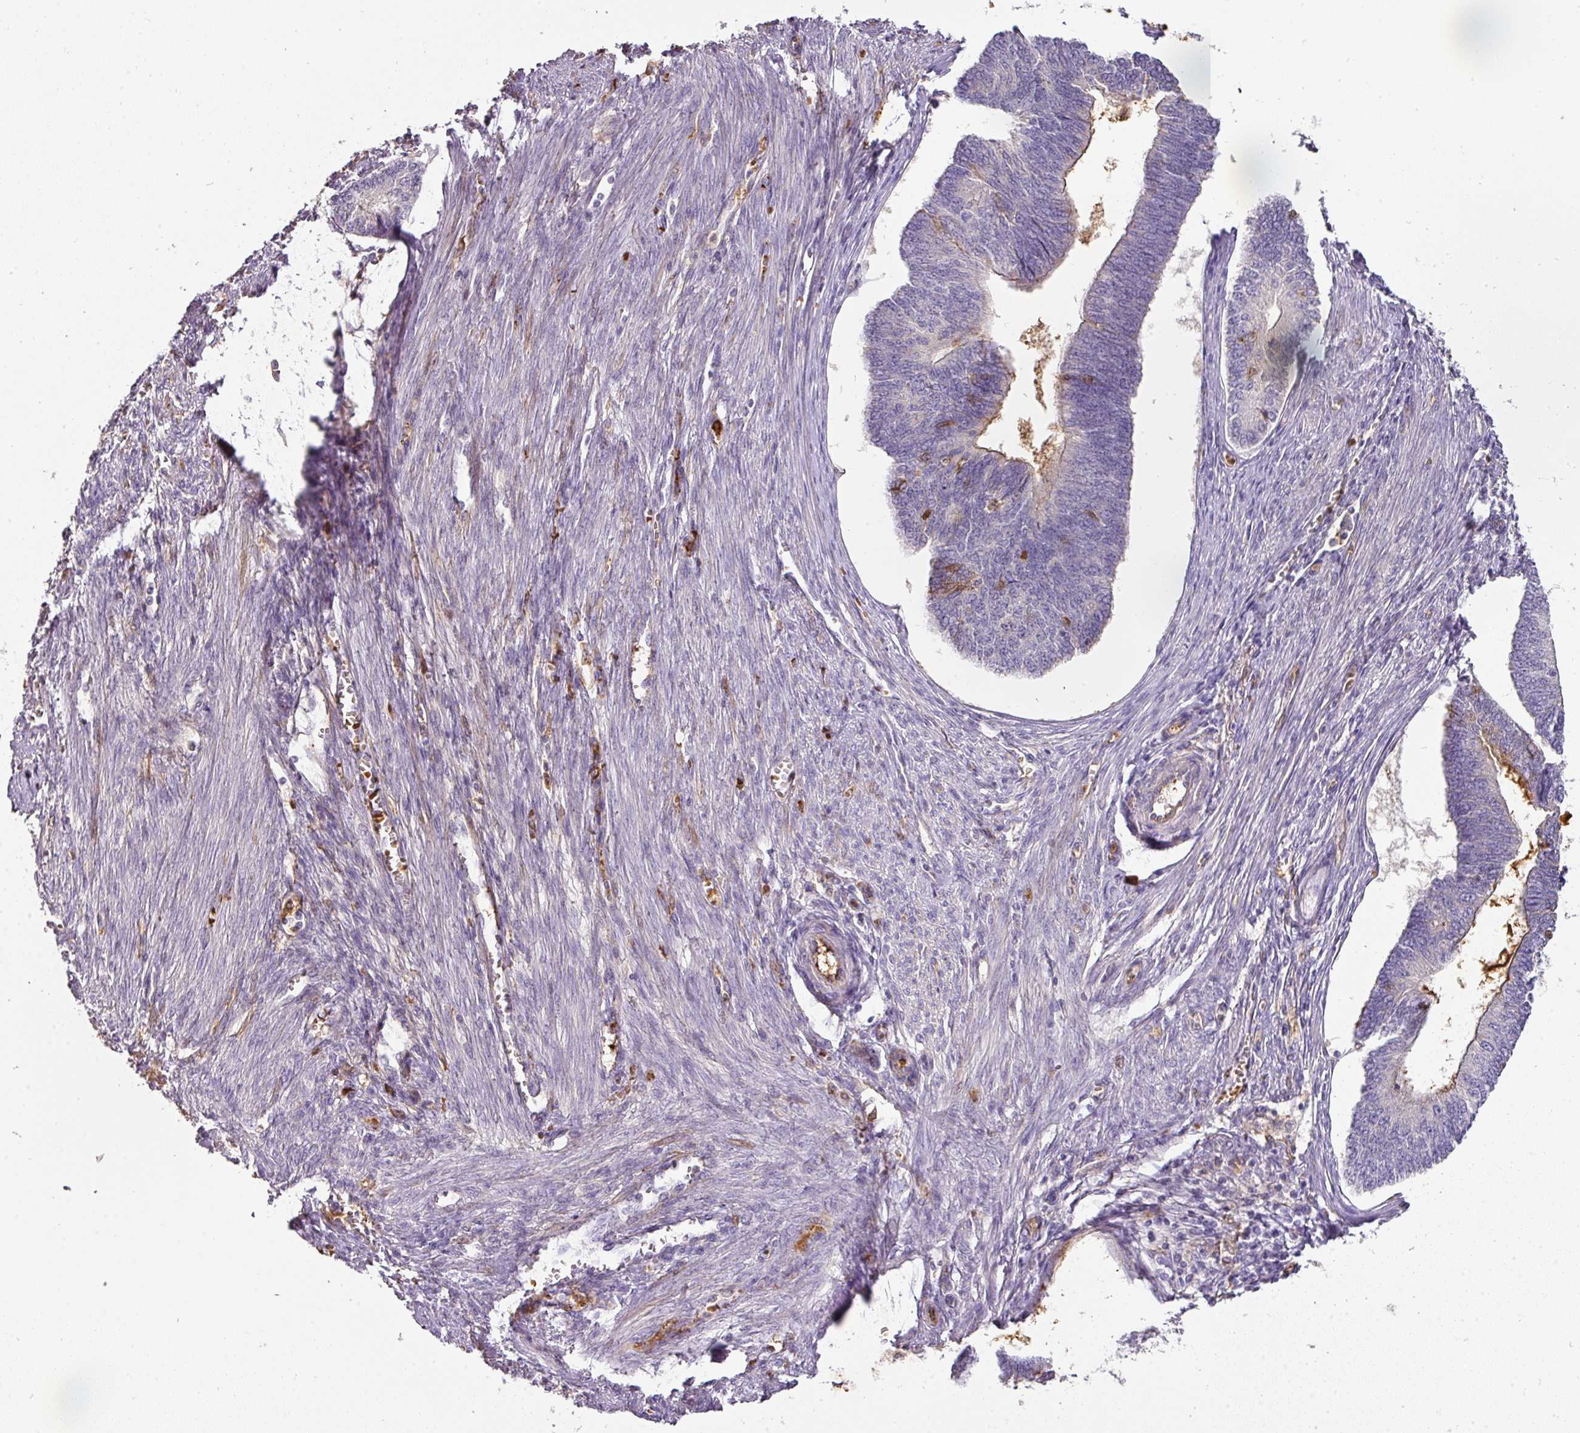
{"staining": {"intensity": "moderate", "quantity": "<25%", "location": "cytoplasmic/membranous"}, "tissue": "endometrial cancer", "cell_type": "Tumor cells", "image_type": "cancer", "snomed": [{"axis": "morphology", "description": "Adenocarcinoma, NOS"}, {"axis": "topography", "description": "Endometrium"}], "caption": "A brown stain labels moderate cytoplasmic/membranous staining of a protein in human adenocarcinoma (endometrial) tumor cells.", "gene": "CCZ1", "patient": {"sex": "female", "age": 68}}